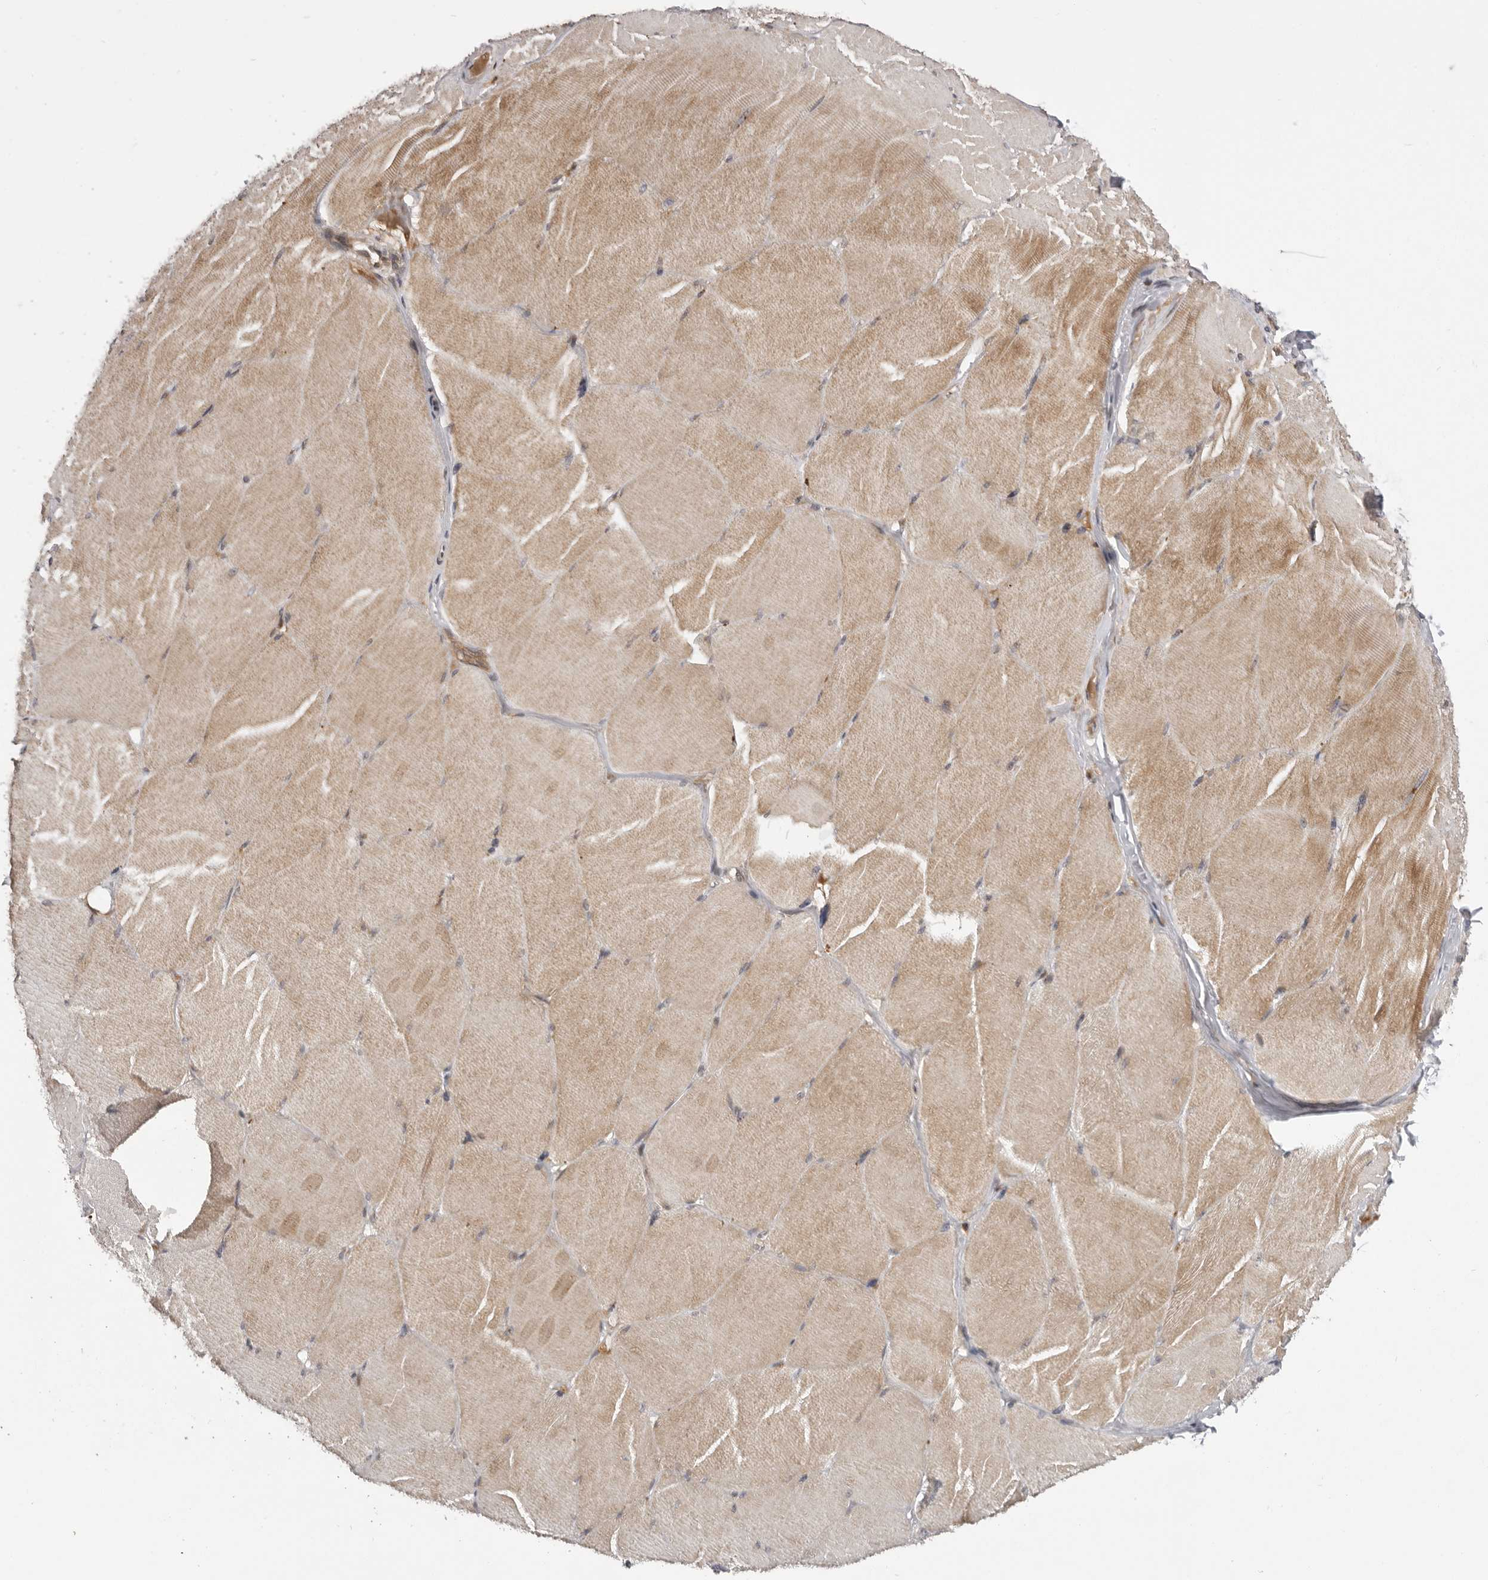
{"staining": {"intensity": "moderate", "quantity": "25%-75%", "location": "cytoplasmic/membranous"}, "tissue": "skeletal muscle", "cell_type": "Myocytes", "image_type": "normal", "snomed": [{"axis": "morphology", "description": "Normal tissue, NOS"}, {"axis": "topography", "description": "Skin"}, {"axis": "topography", "description": "Skeletal muscle"}], "caption": "About 25%-75% of myocytes in normal skeletal muscle demonstrate moderate cytoplasmic/membranous protein staining as visualized by brown immunohistochemical staining.", "gene": "AZIN1", "patient": {"sex": "male", "age": 83}}